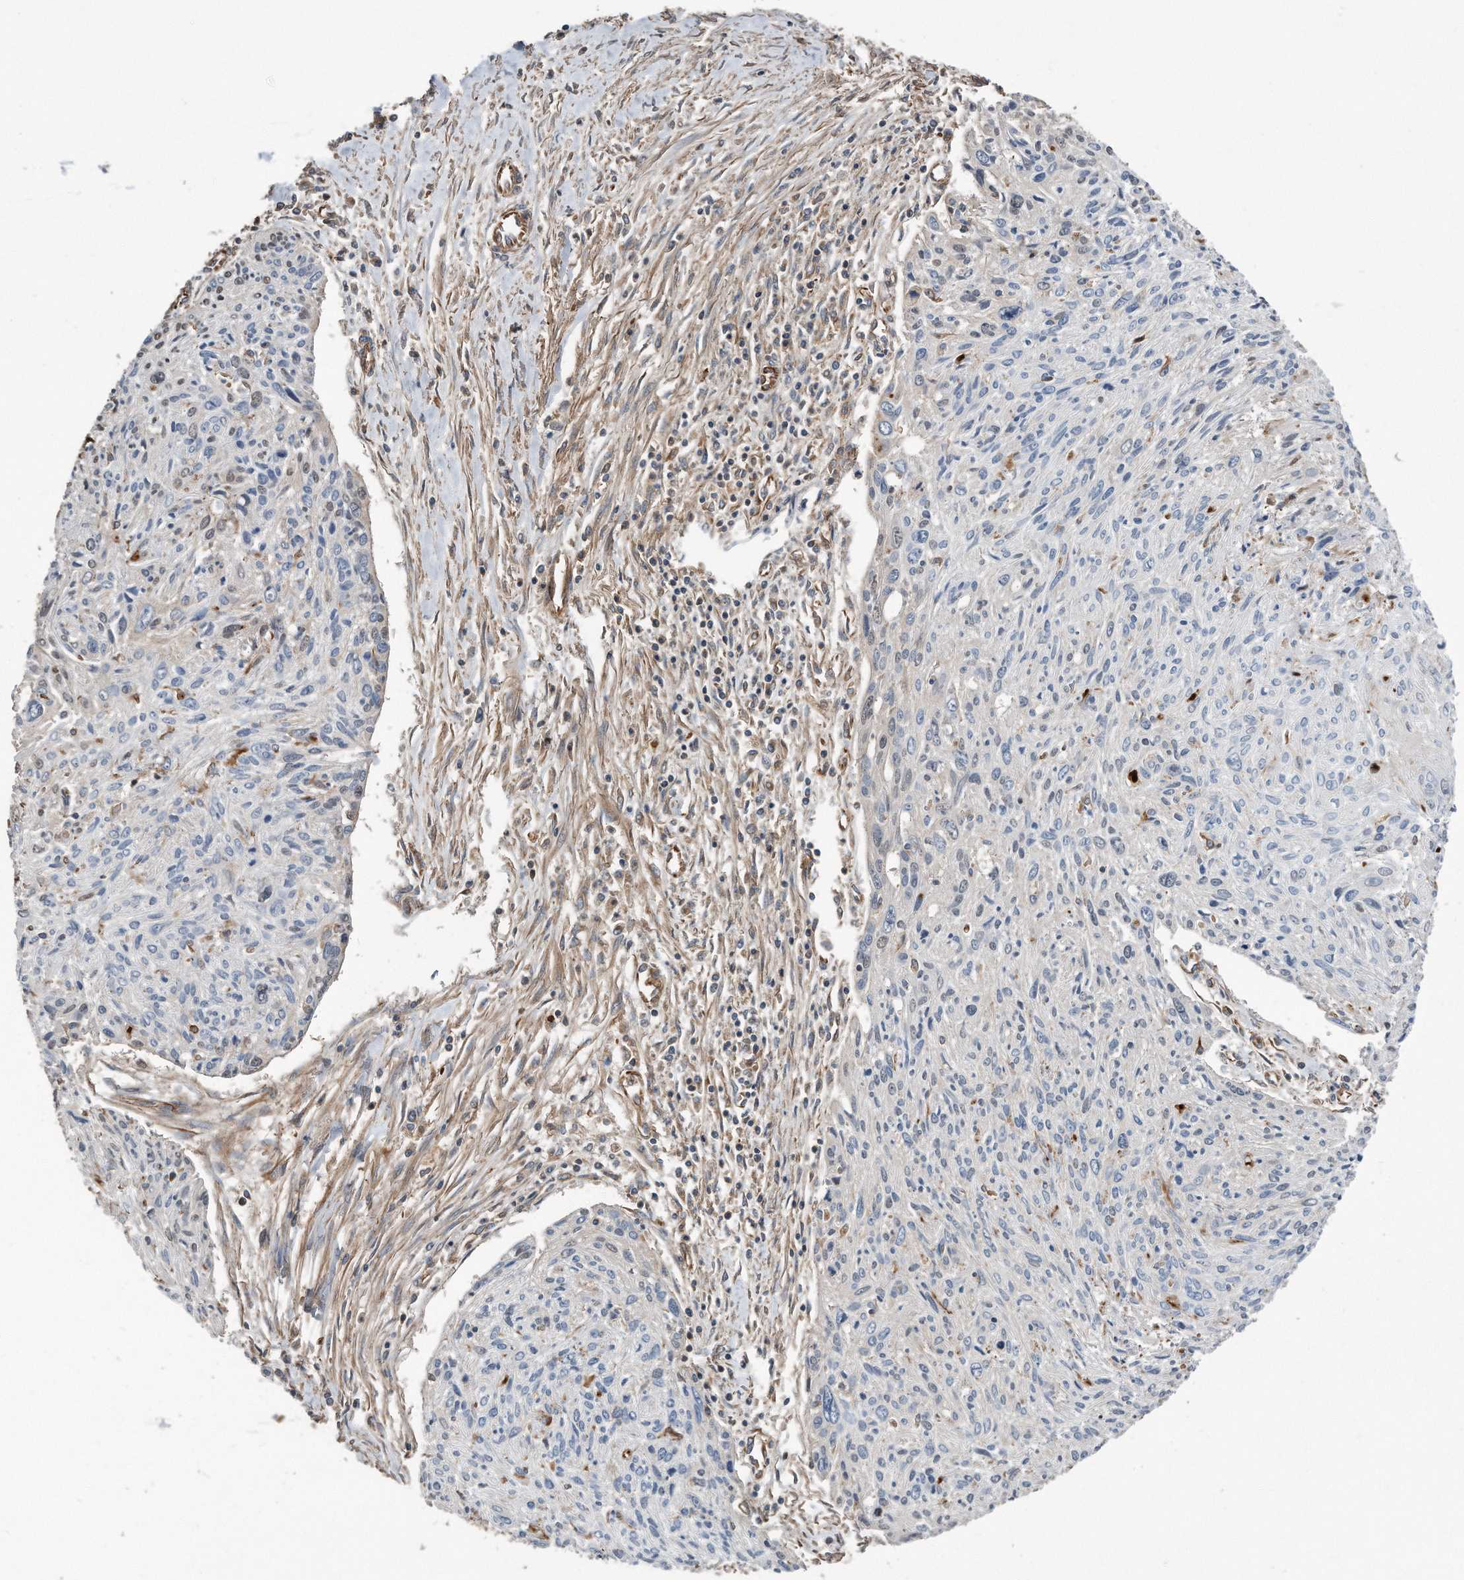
{"staining": {"intensity": "negative", "quantity": "none", "location": "none"}, "tissue": "cervical cancer", "cell_type": "Tumor cells", "image_type": "cancer", "snomed": [{"axis": "morphology", "description": "Squamous cell carcinoma, NOS"}, {"axis": "topography", "description": "Cervix"}], "caption": "High power microscopy histopathology image of an immunohistochemistry histopathology image of cervical cancer, revealing no significant positivity in tumor cells.", "gene": "GPC1", "patient": {"sex": "female", "age": 51}}